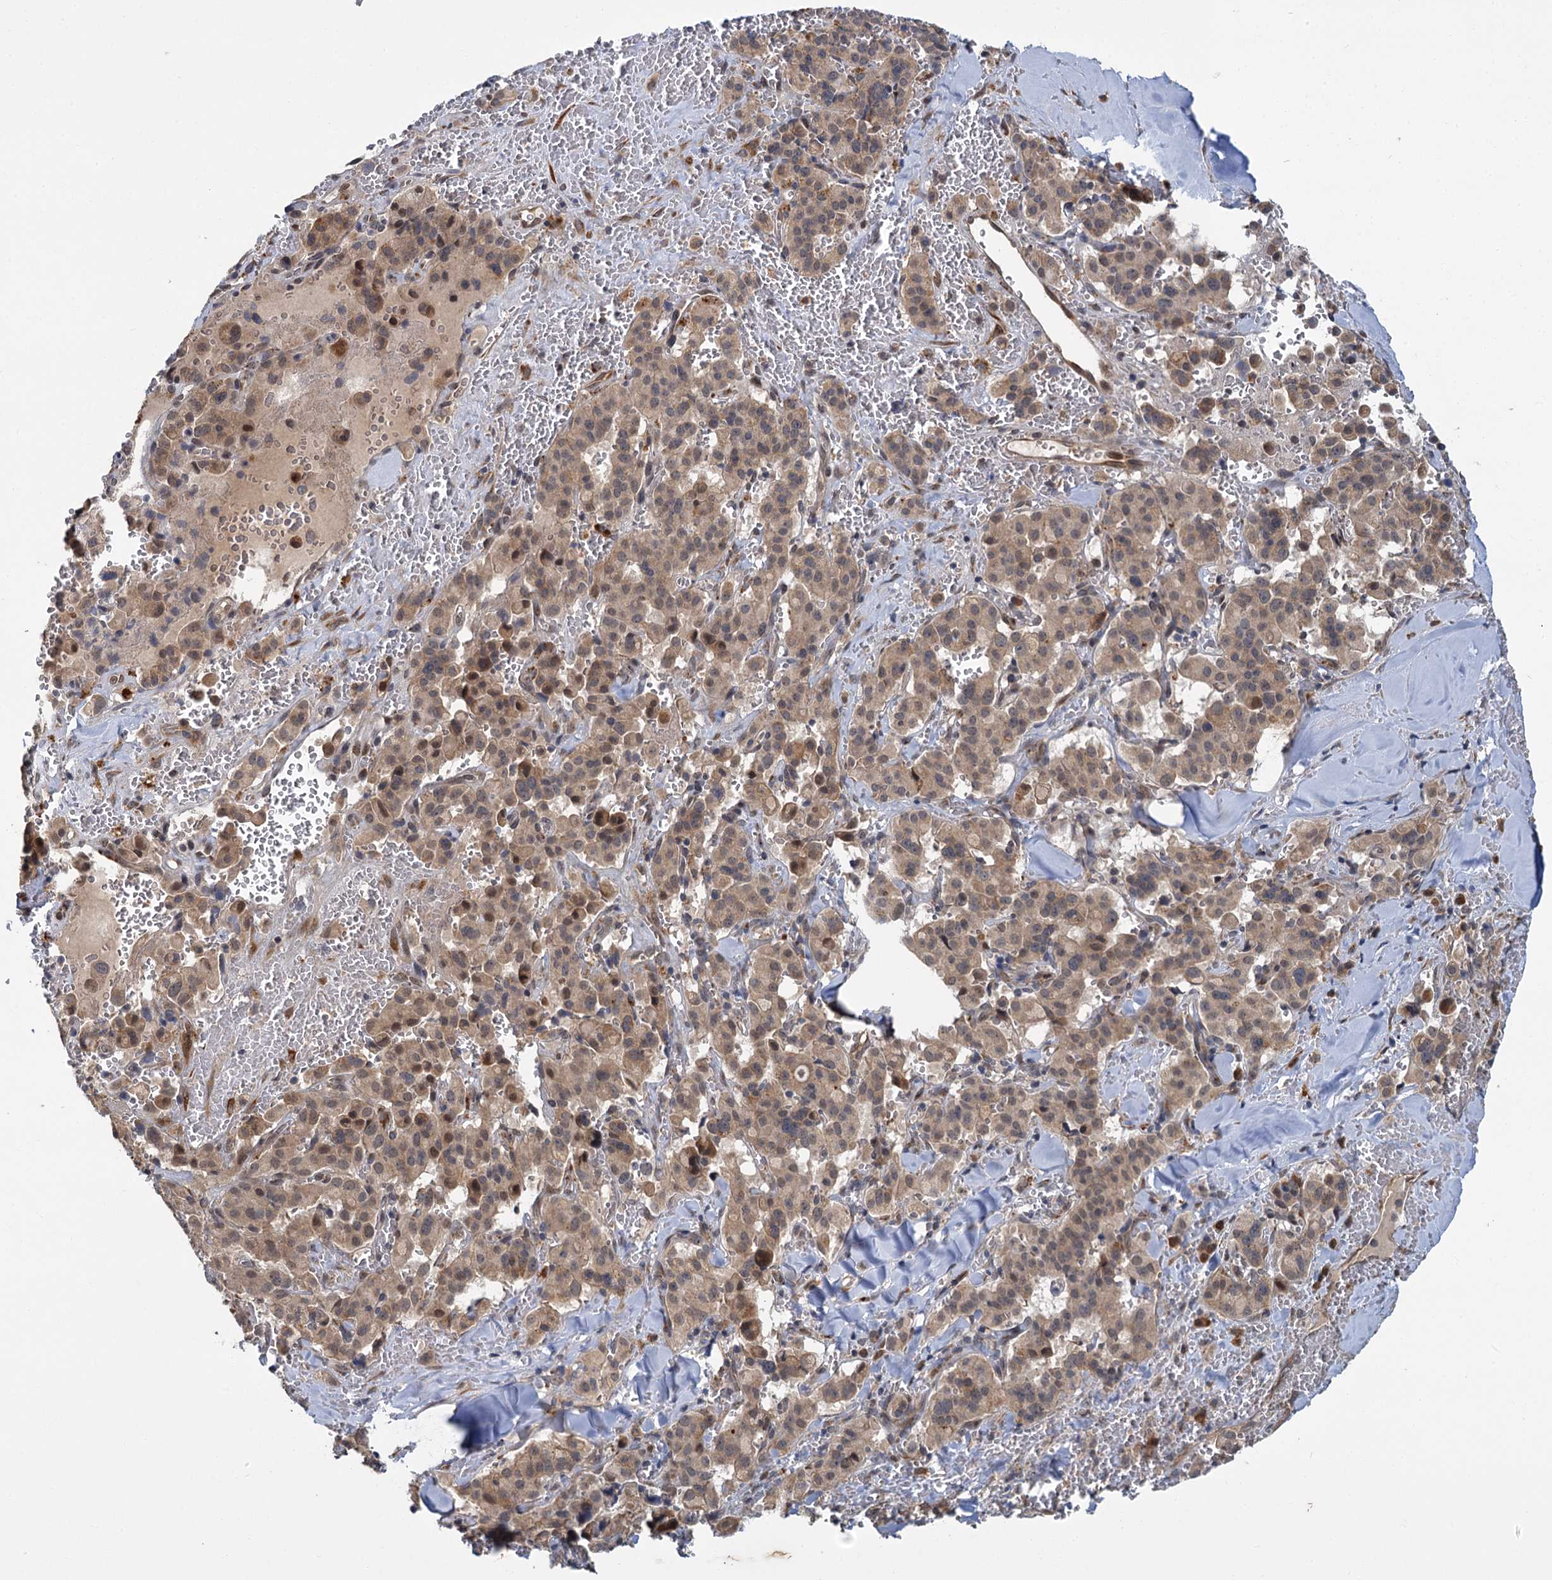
{"staining": {"intensity": "weak", "quantity": ">75%", "location": "cytoplasmic/membranous,nuclear"}, "tissue": "pancreatic cancer", "cell_type": "Tumor cells", "image_type": "cancer", "snomed": [{"axis": "morphology", "description": "Adenocarcinoma, NOS"}, {"axis": "topography", "description": "Pancreas"}], "caption": "The immunohistochemical stain highlights weak cytoplasmic/membranous and nuclear positivity in tumor cells of adenocarcinoma (pancreatic) tissue.", "gene": "APBA2", "patient": {"sex": "male", "age": 65}}